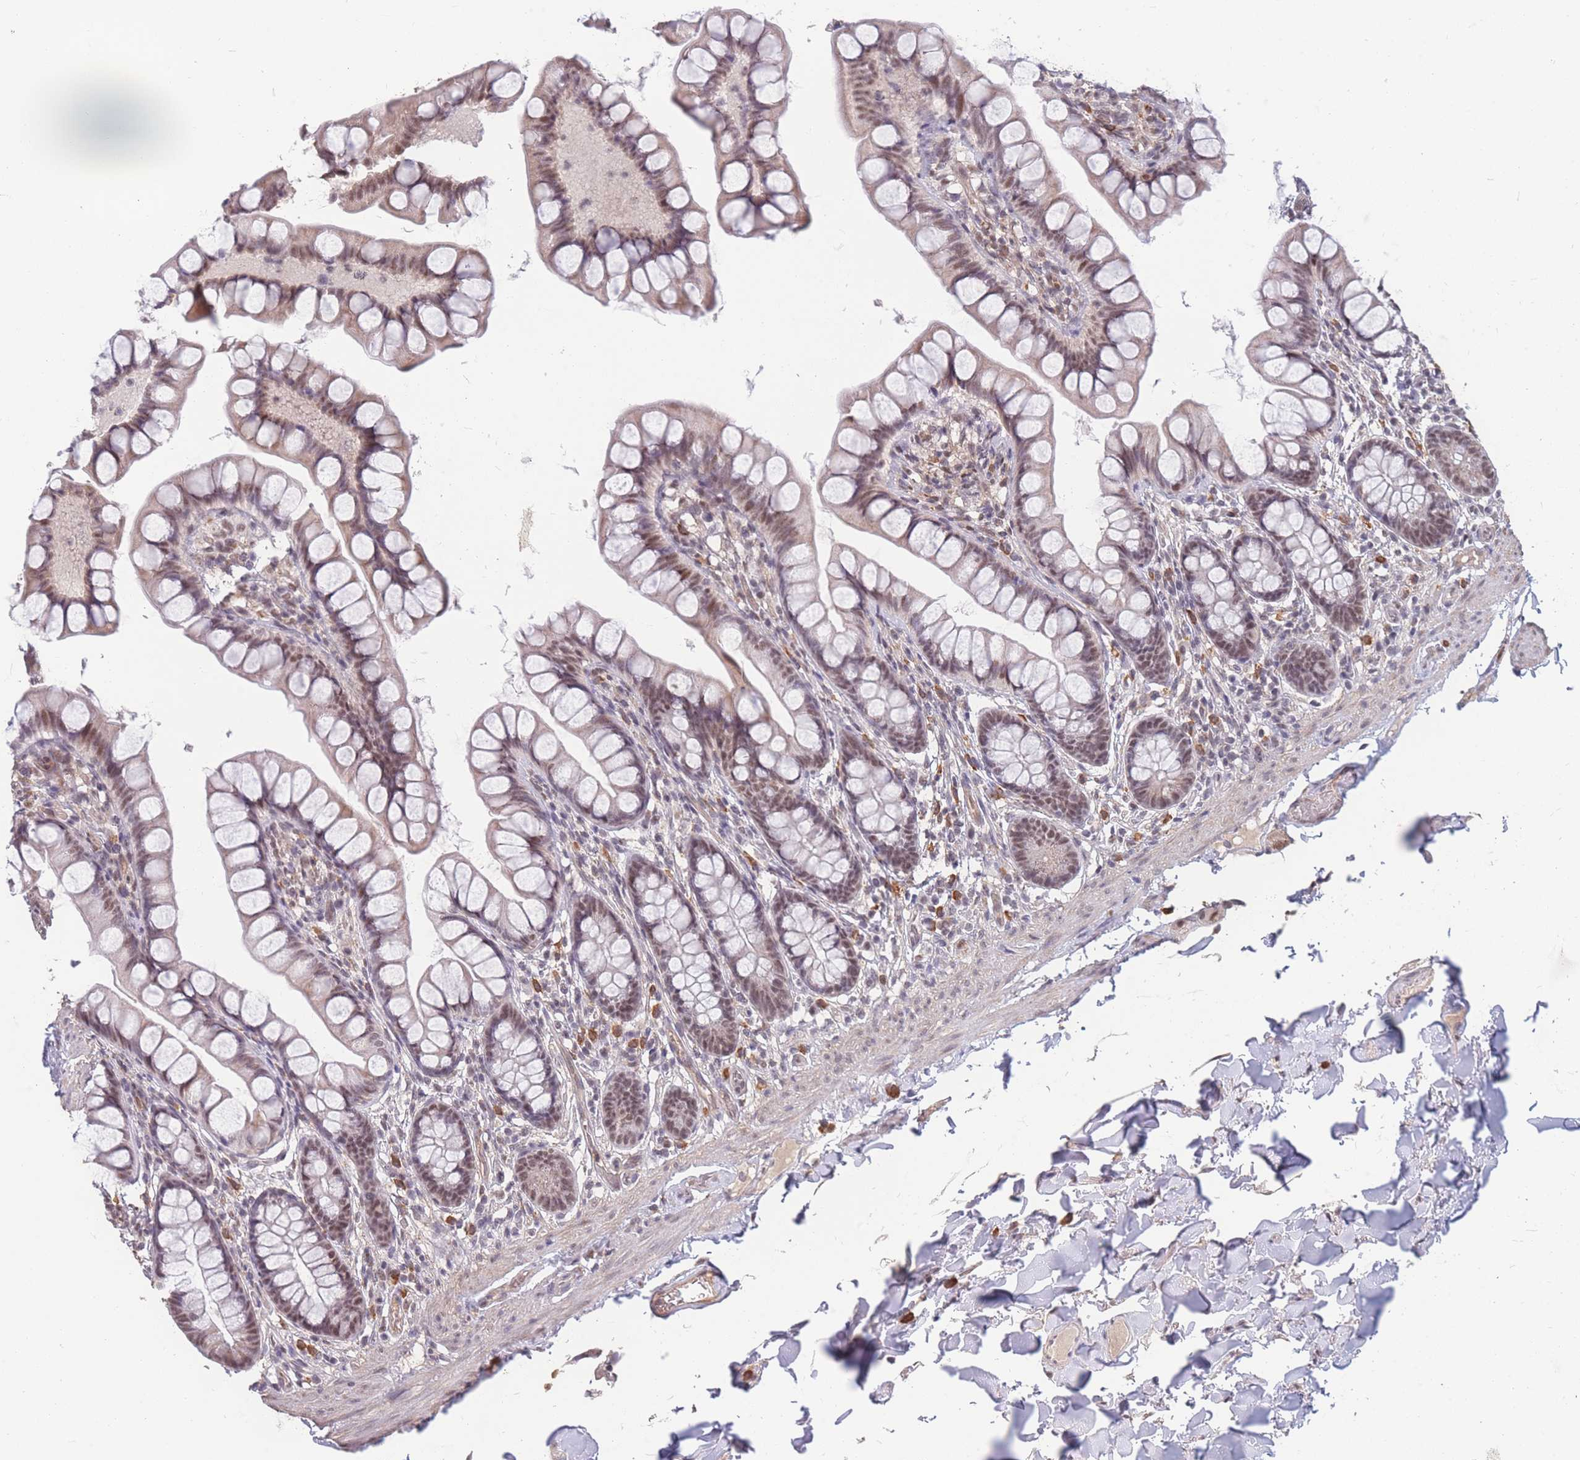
{"staining": {"intensity": "moderate", "quantity": ">75%", "location": "nuclear"}, "tissue": "small intestine", "cell_type": "Glandular cells", "image_type": "normal", "snomed": [{"axis": "morphology", "description": "Normal tissue, NOS"}, {"axis": "topography", "description": "Small intestine"}], "caption": "IHC of normal small intestine demonstrates medium levels of moderate nuclear staining in approximately >75% of glandular cells. The staining is performed using DAB (3,3'-diaminobenzidine) brown chromogen to label protein expression. The nuclei are counter-stained blue using hematoxylin.", "gene": "SNRPA1", "patient": {"sex": "male", "age": 70}}